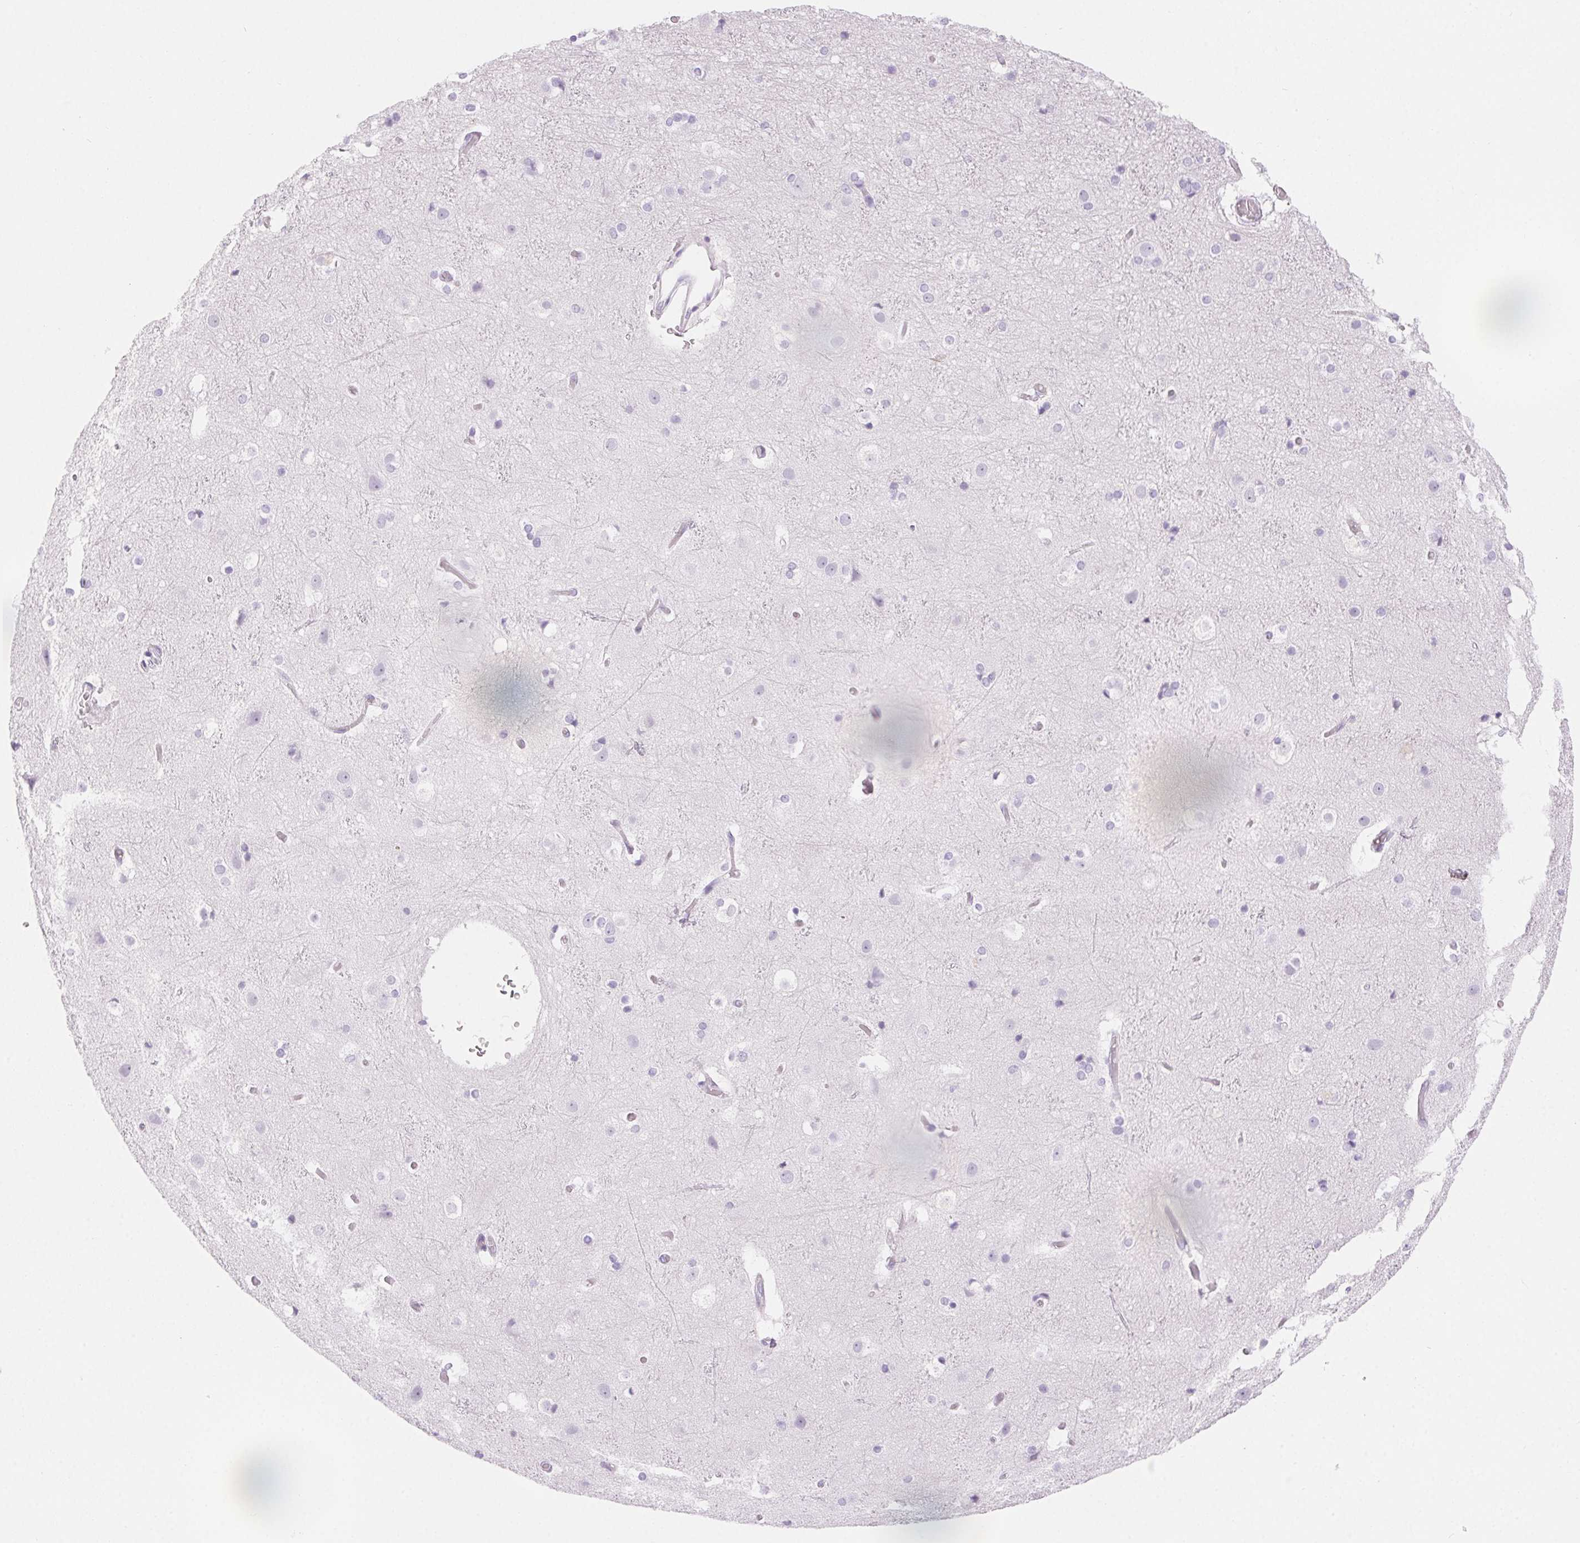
{"staining": {"intensity": "negative", "quantity": "none", "location": "none"}, "tissue": "cerebral cortex", "cell_type": "Endothelial cells", "image_type": "normal", "snomed": [{"axis": "morphology", "description": "Normal tissue, NOS"}, {"axis": "topography", "description": "Cerebral cortex"}], "caption": "Immunohistochemistry micrograph of unremarkable human cerebral cortex stained for a protein (brown), which reveals no positivity in endothelial cells. (DAB (3,3'-diaminobenzidine) immunohistochemistry visualized using brightfield microscopy, high magnification).", "gene": "CLDN16", "patient": {"sex": "female", "age": 52}}